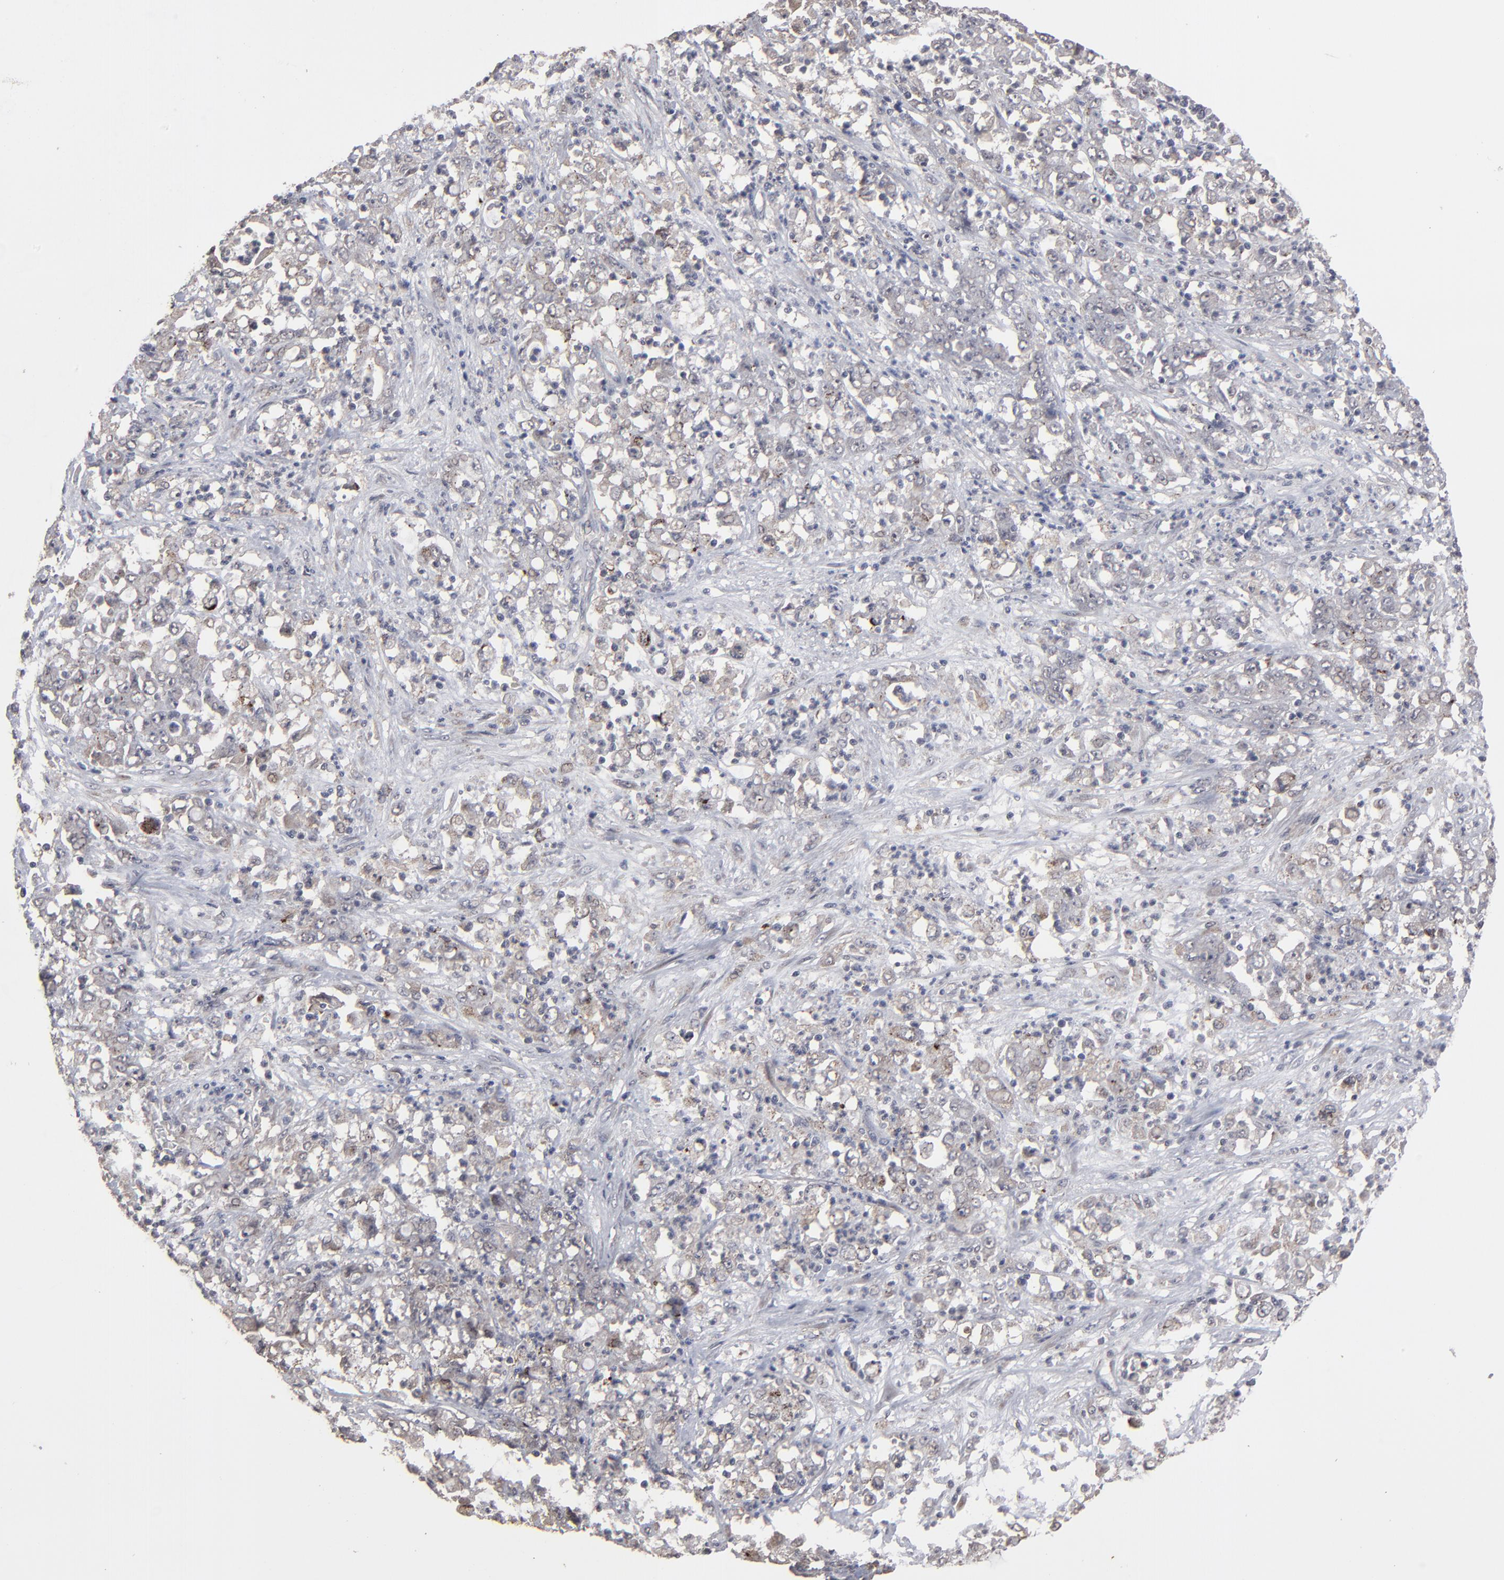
{"staining": {"intensity": "weak", "quantity": "25%-75%", "location": "cytoplasmic/membranous,nuclear"}, "tissue": "stomach cancer", "cell_type": "Tumor cells", "image_type": "cancer", "snomed": [{"axis": "morphology", "description": "Adenocarcinoma, NOS"}, {"axis": "topography", "description": "Stomach, lower"}], "caption": "There is low levels of weak cytoplasmic/membranous and nuclear staining in tumor cells of stomach cancer, as demonstrated by immunohistochemical staining (brown color).", "gene": "SLC22A17", "patient": {"sex": "female", "age": 71}}